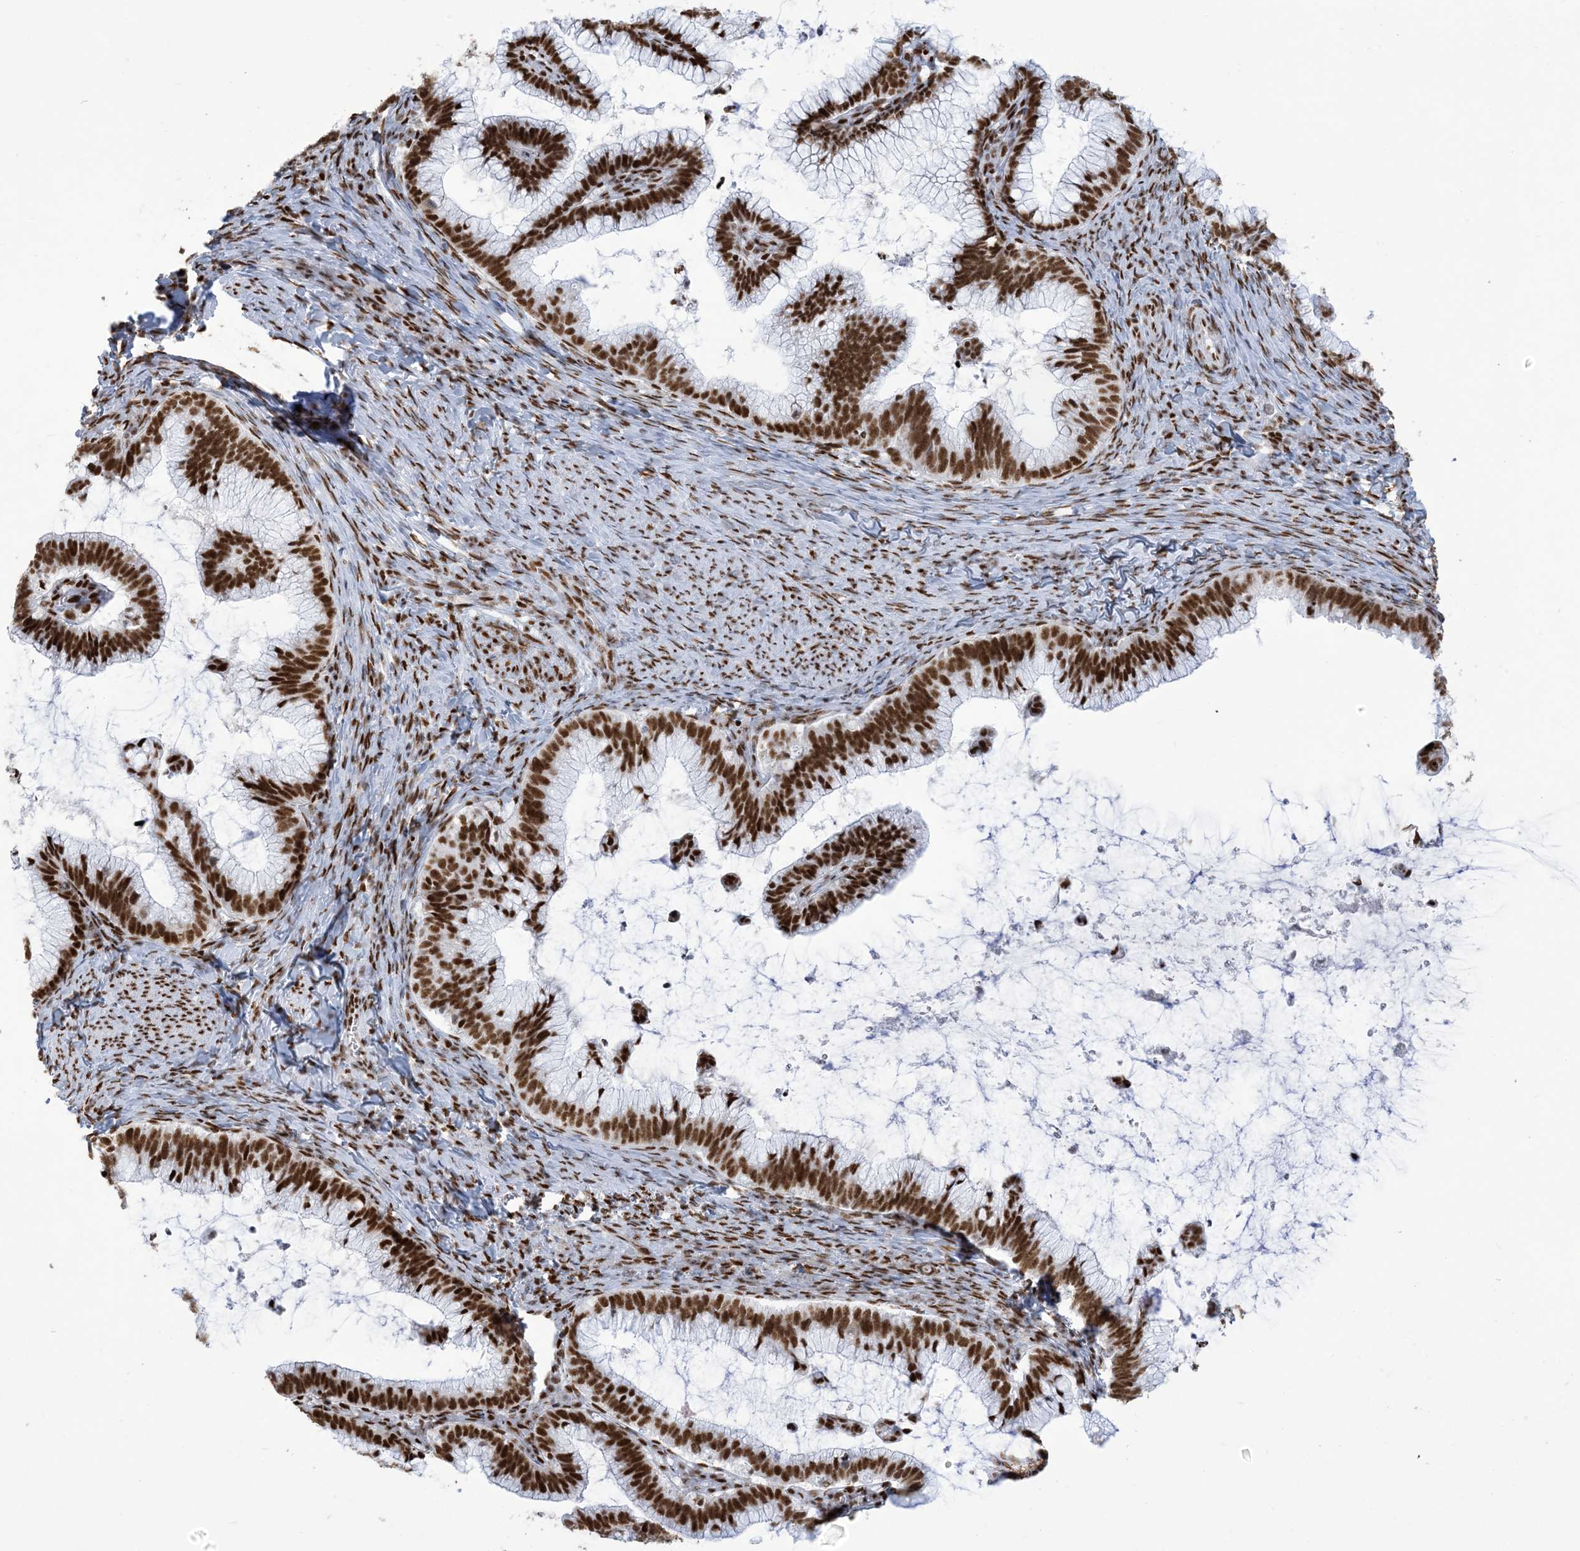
{"staining": {"intensity": "strong", "quantity": ">75%", "location": "nuclear"}, "tissue": "cervical cancer", "cell_type": "Tumor cells", "image_type": "cancer", "snomed": [{"axis": "morphology", "description": "Adenocarcinoma, NOS"}, {"axis": "topography", "description": "Cervix"}], "caption": "A high amount of strong nuclear positivity is identified in about >75% of tumor cells in cervical cancer (adenocarcinoma) tissue. The staining is performed using DAB brown chromogen to label protein expression. The nuclei are counter-stained blue using hematoxylin.", "gene": "STAG1", "patient": {"sex": "female", "age": 36}}